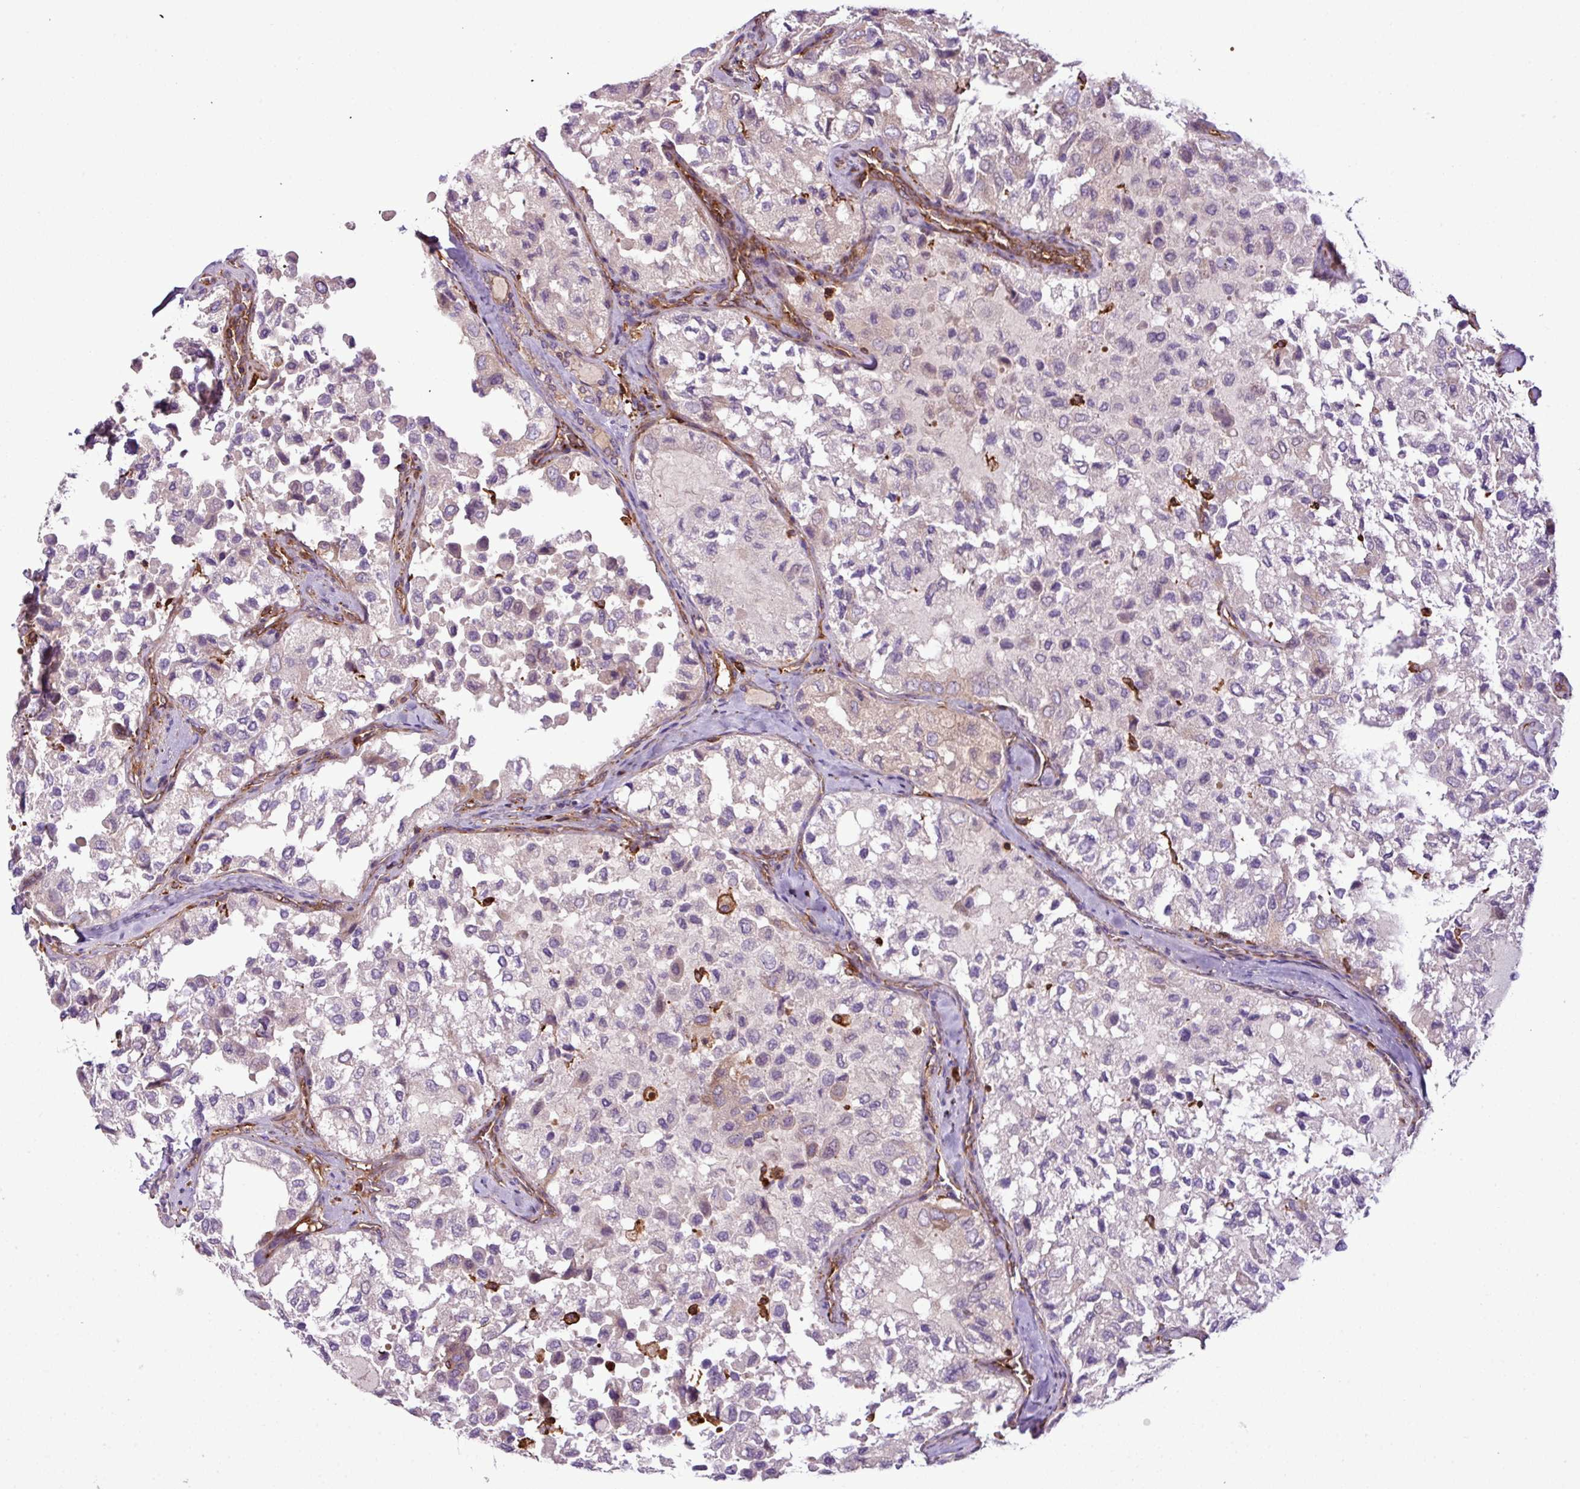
{"staining": {"intensity": "weak", "quantity": "<25%", "location": "cytoplasmic/membranous"}, "tissue": "thyroid cancer", "cell_type": "Tumor cells", "image_type": "cancer", "snomed": [{"axis": "morphology", "description": "Follicular adenoma carcinoma, NOS"}, {"axis": "topography", "description": "Thyroid gland"}], "caption": "This image is of thyroid cancer stained with IHC to label a protein in brown with the nuclei are counter-stained blue. There is no staining in tumor cells.", "gene": "PGAP6", "patient": {"sex": "male", "age": 75}}